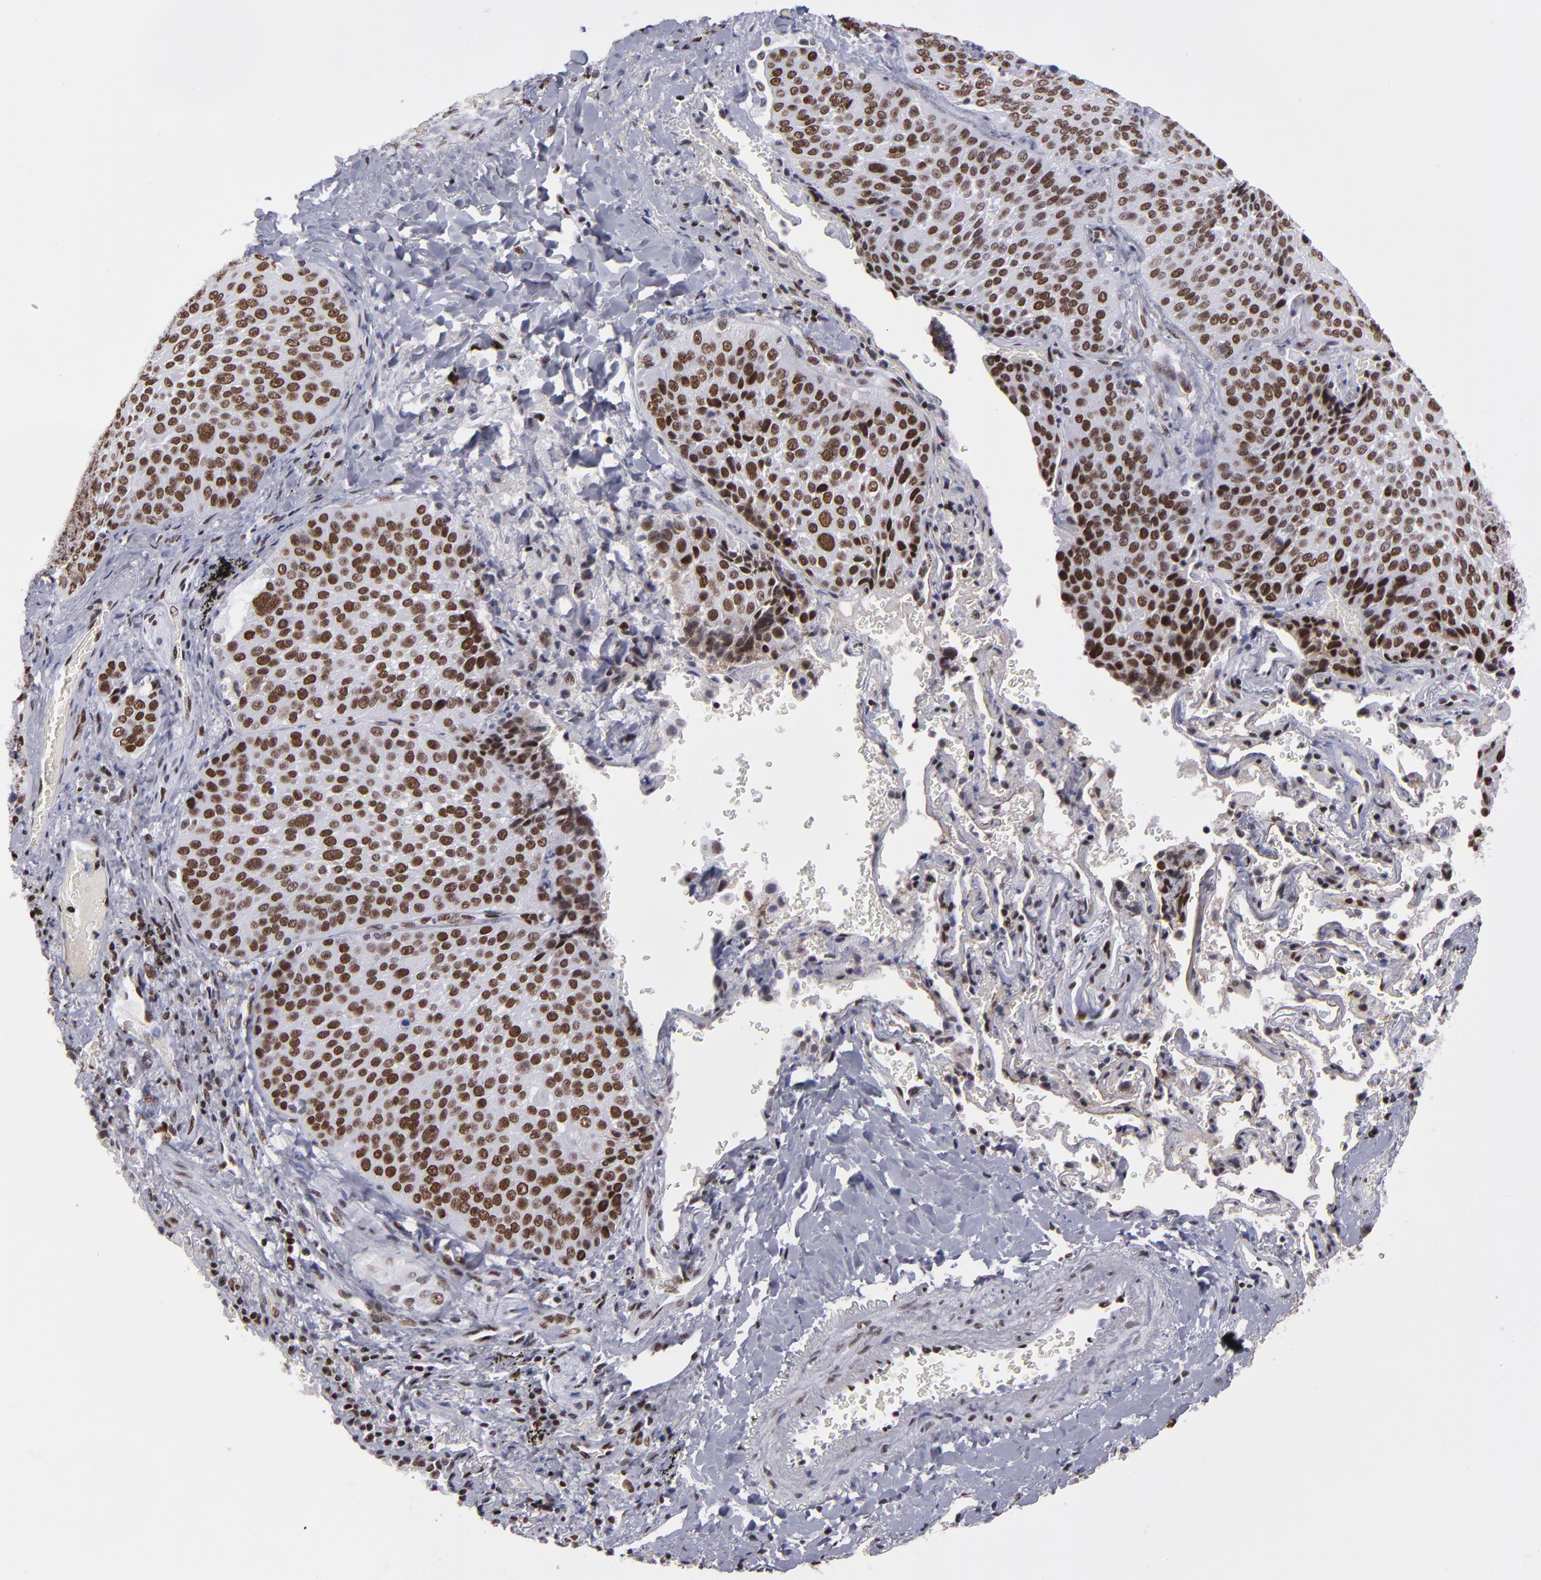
{"staining": {"intensity": "strong", "quantity": ">75%", "location": "nuclear"}, "tissue": "lung cancer", "cell_type": "Tumor cells", "image_type": "cancer", "snomed": [{"axis": "morphology", "description": "Squamous cell carcinoma, NOS"}, {"axis": "topography", "description": "Lung"}], "caption": "Immunohistochemistry (IHC) histopathology image of neoplastic tissue: lung squamous cell carcinoma stained using immunohistochemistry exhibits high levels of strong protein expression localized specifically in the nuclear of tumor cells, appearing as a nuclear brown color.", "gene": "TERF2", "patient": {"sex": "male", "age": 54}}